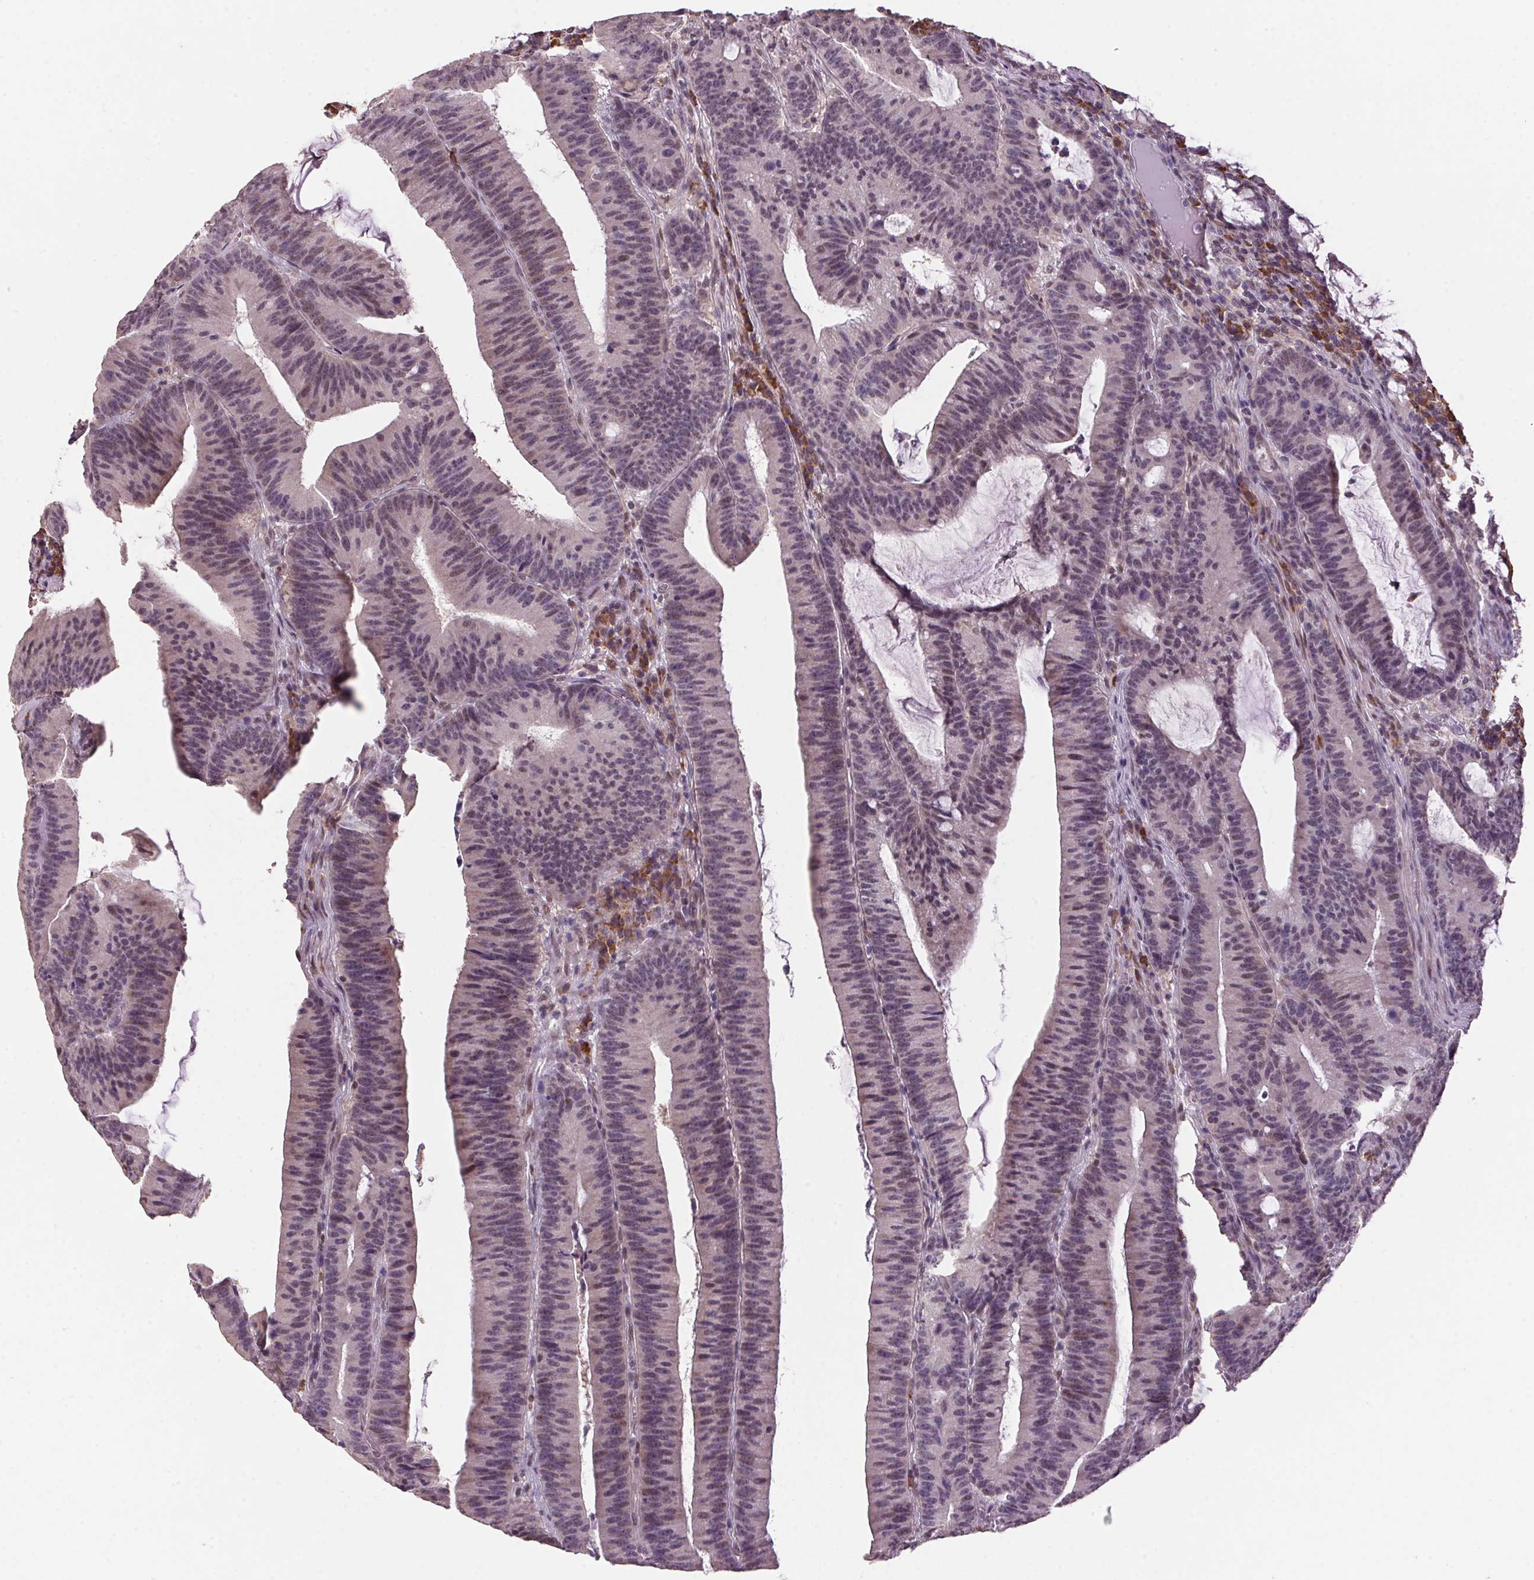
{"staining": {"intensity": "weak", "quantity": "25%-75%", "location": "nuclear"}, "tissue": "colorectal cancer", "cell_type": "Tumor cells", "image_type": "cancer", "snomed": [{"axis": "morphology", "description": "Adenocarcinoma, NOS"}, {"axis": "topography", "description": "Colon"}], "caption": "Immunohistochemistry (IHC) histopathology image of colorectal adenocarcinoma stained for a protein (brown), which exhibits low levels of weak nuclear staining in about 25%-75% of tumor cells.", "gene": "ZBTB4", "patient": {"sex": "female", "age": 78}}